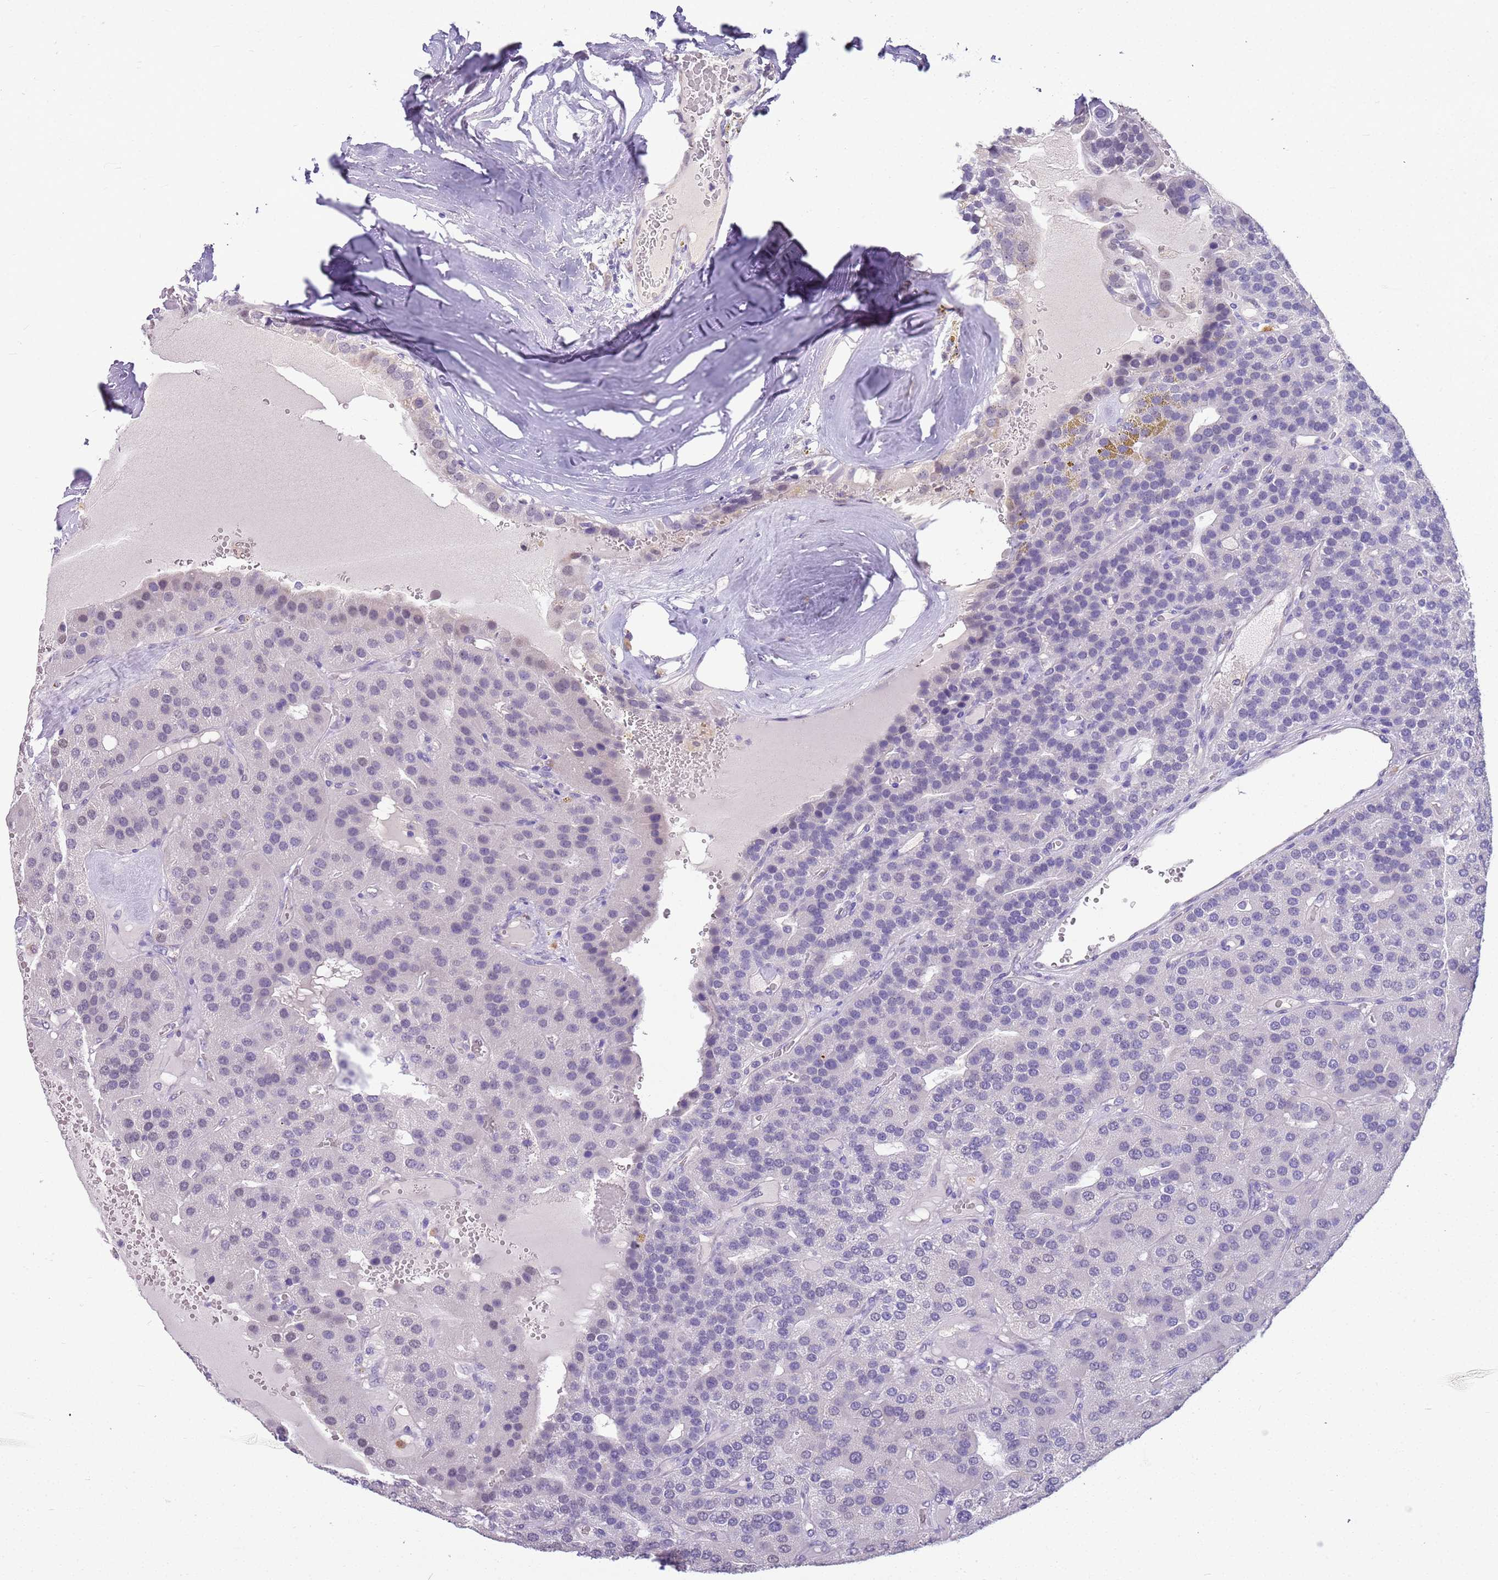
{"staining": {"intensity": "negative", "quantity": "none", "location": "none"}, "tissue": "parathyroid gland", "cell_type": "Glandular cells", "image_type": "normal", "snomed": [{"axis": "morphology", "description": "Normal tissue, NOS"}, {"axis": "morphology", "description": "Adenoma, NOS"}, {"axis": "topography", "description": "Parathyroid gland"}], "caption": "Human parathyroid gland stained for a protein using immunohistochemistry shows no staining in glandular cells.", "gene": "CTRC", "patient": {"sex": "female", "age": 86}}